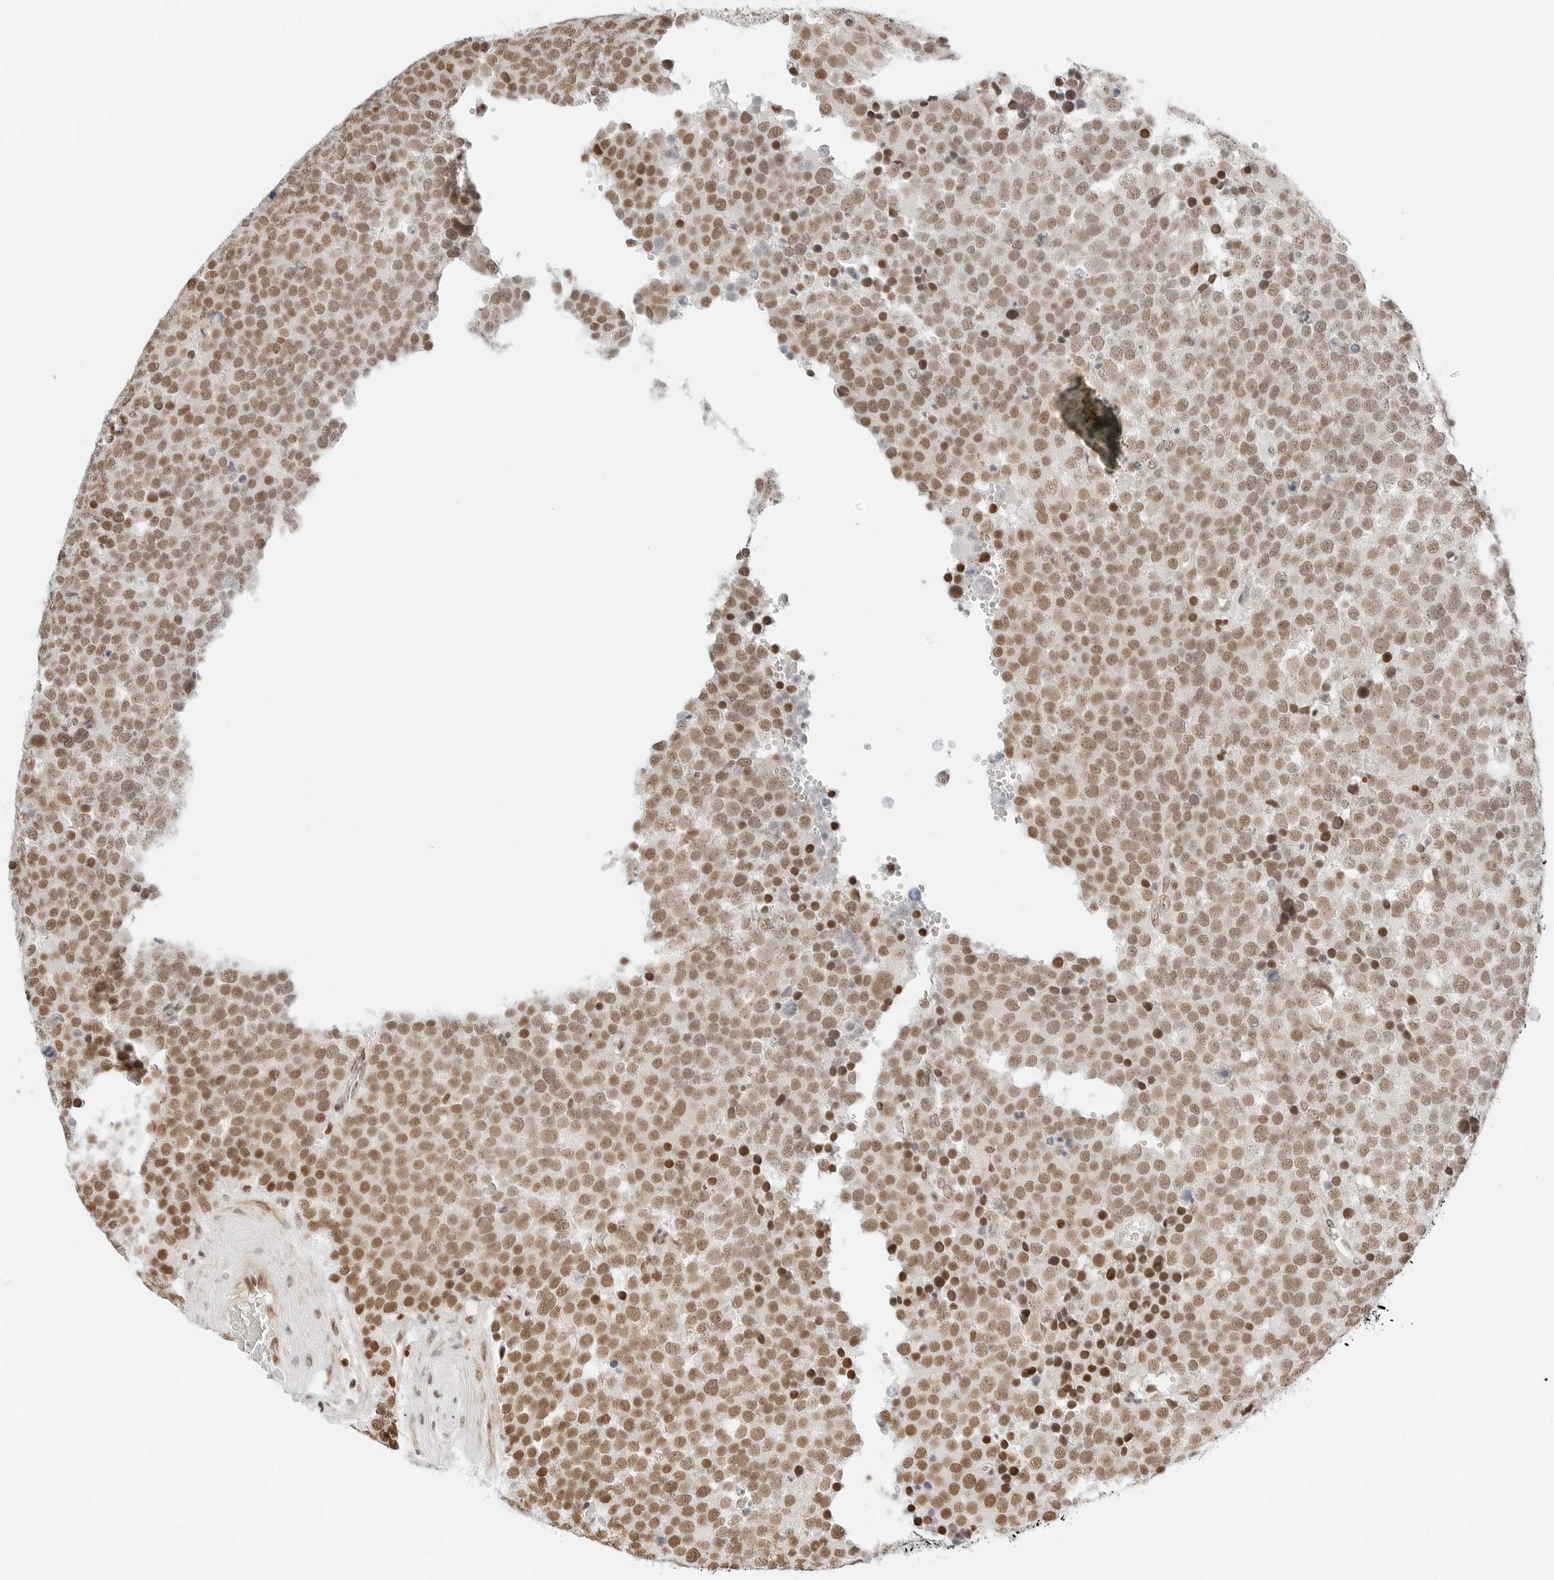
{"staining": {"intensity": "moderate", "quantity": ">75%", "location": "nuclear"}, "tissue": "testis cancer", "cell_type": "Tumor cells", "image_type": "cancer", "snomed": [{"axis": "morphology", "description": "Seminoma, NOS"}, {"axis": "topography", "description": "Testis"}], "caption": "High-magnification brightfield microscopy of seminoma (testis) stained with DAB (3,3'-diaminobenzidine) (brown) and counterstained with hematoxylin (blue). tumor cells exhibit moderate nuclear positivity is identified in approximately>75% of cells.", "gene": "CRTC2", "patient": {"sex": "male", "age": 71}}